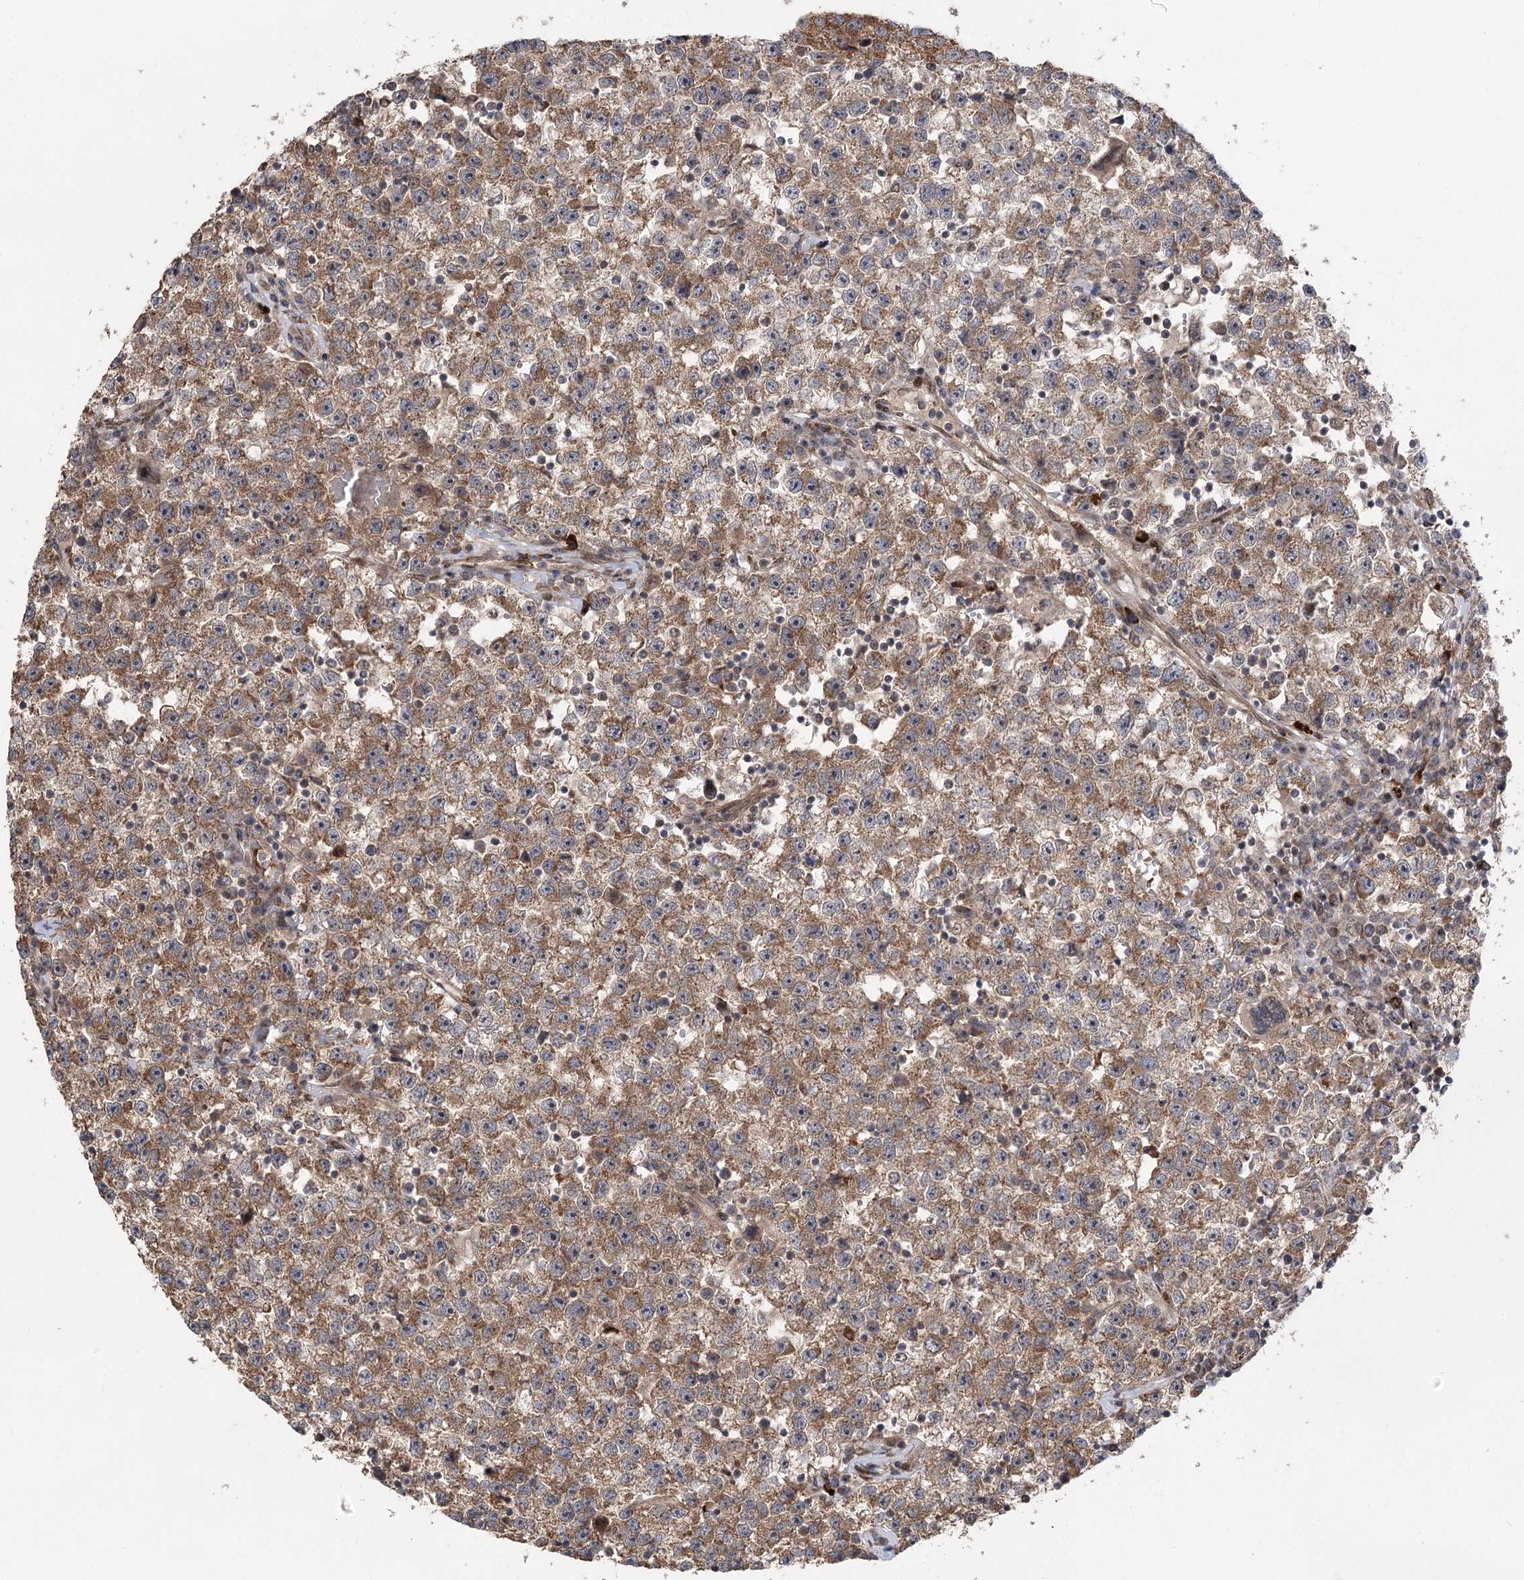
{"staining": {"intensity": "moderate", "quantity": ">75%", "location": "cytoplasmic/membranous"}, "tissue": "testis cancer", "cell_type": "Tumor cells", "image_type": "cancer", "snomed": [{"axis": "morphology", "description": "Seminoma, NOS"}, {"axis": "topography", "description": "Testis"}], "caption": "Immunohistochemical staining of human testis cancer demonstrates moderate cytoplasmic/membranous protein positivity in approximately >75% of tumor cells. (Brightfield microscopy of DAB IHC at high magnification).", "gene": "TENM2", "patient": {"sex": "male", "age": 22}}